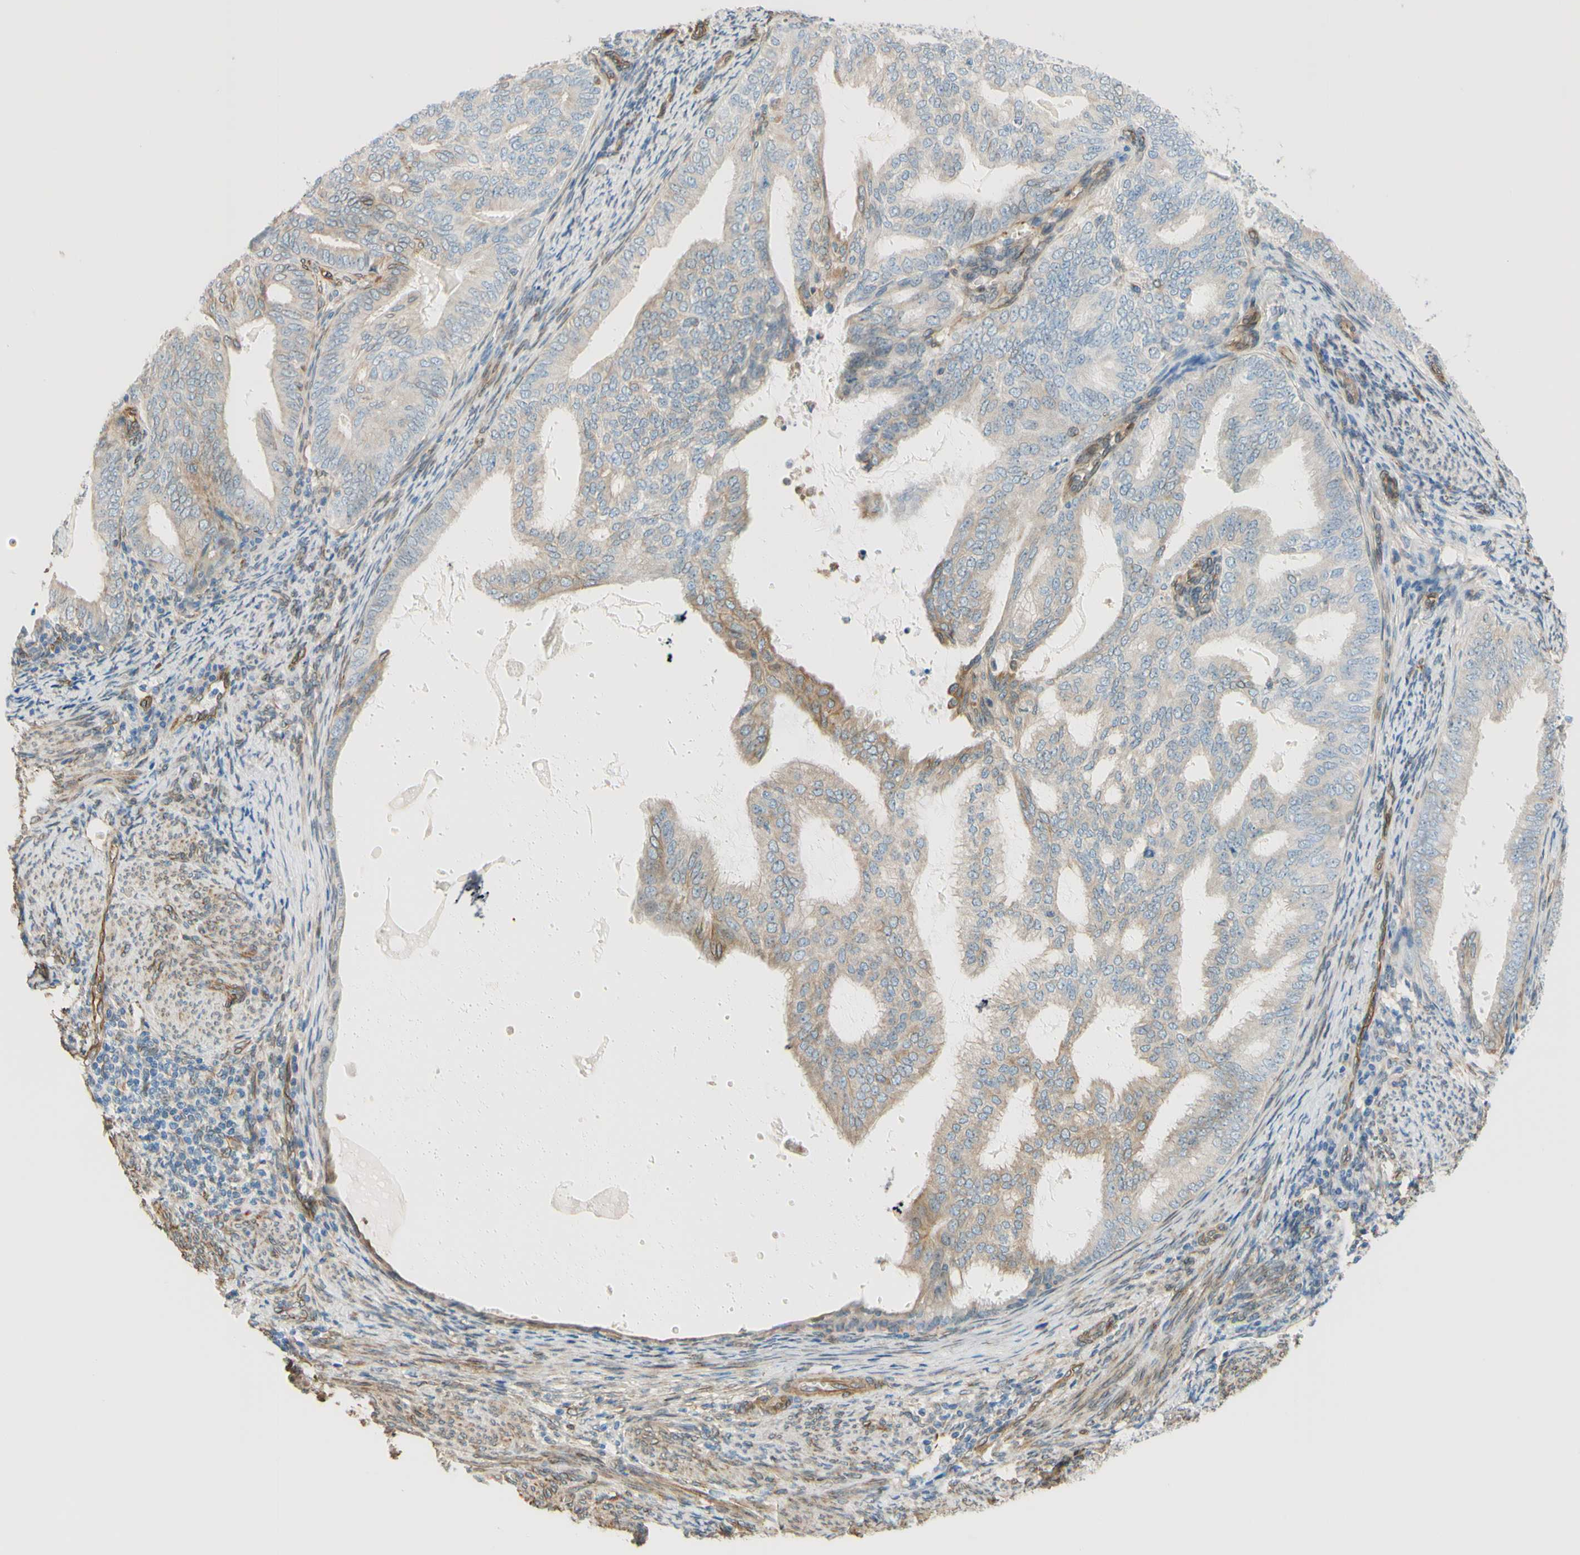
{"staining": {"intensity": "weak", "quantity": "25%-75%", "location": "cytoplasmic/membranous"}, "tissue": "endometrial cancer", "cell_type": "Tumor cells", "image_type": "cancer", "snomed": [{"axis": "morphology", "description": "Adenocarcinoma, NOS"}, {"axis": "topography", "description": "Endometrium"}], "caption": "Adenocarcinoma (endometrial) stained for a protein (brown) shows weak cytoplasmic/membranous positive expression in about 25%-75% of tumor cells.", "gene": "ENDOD1", "patient": {"sex": "female", "age": 58}}